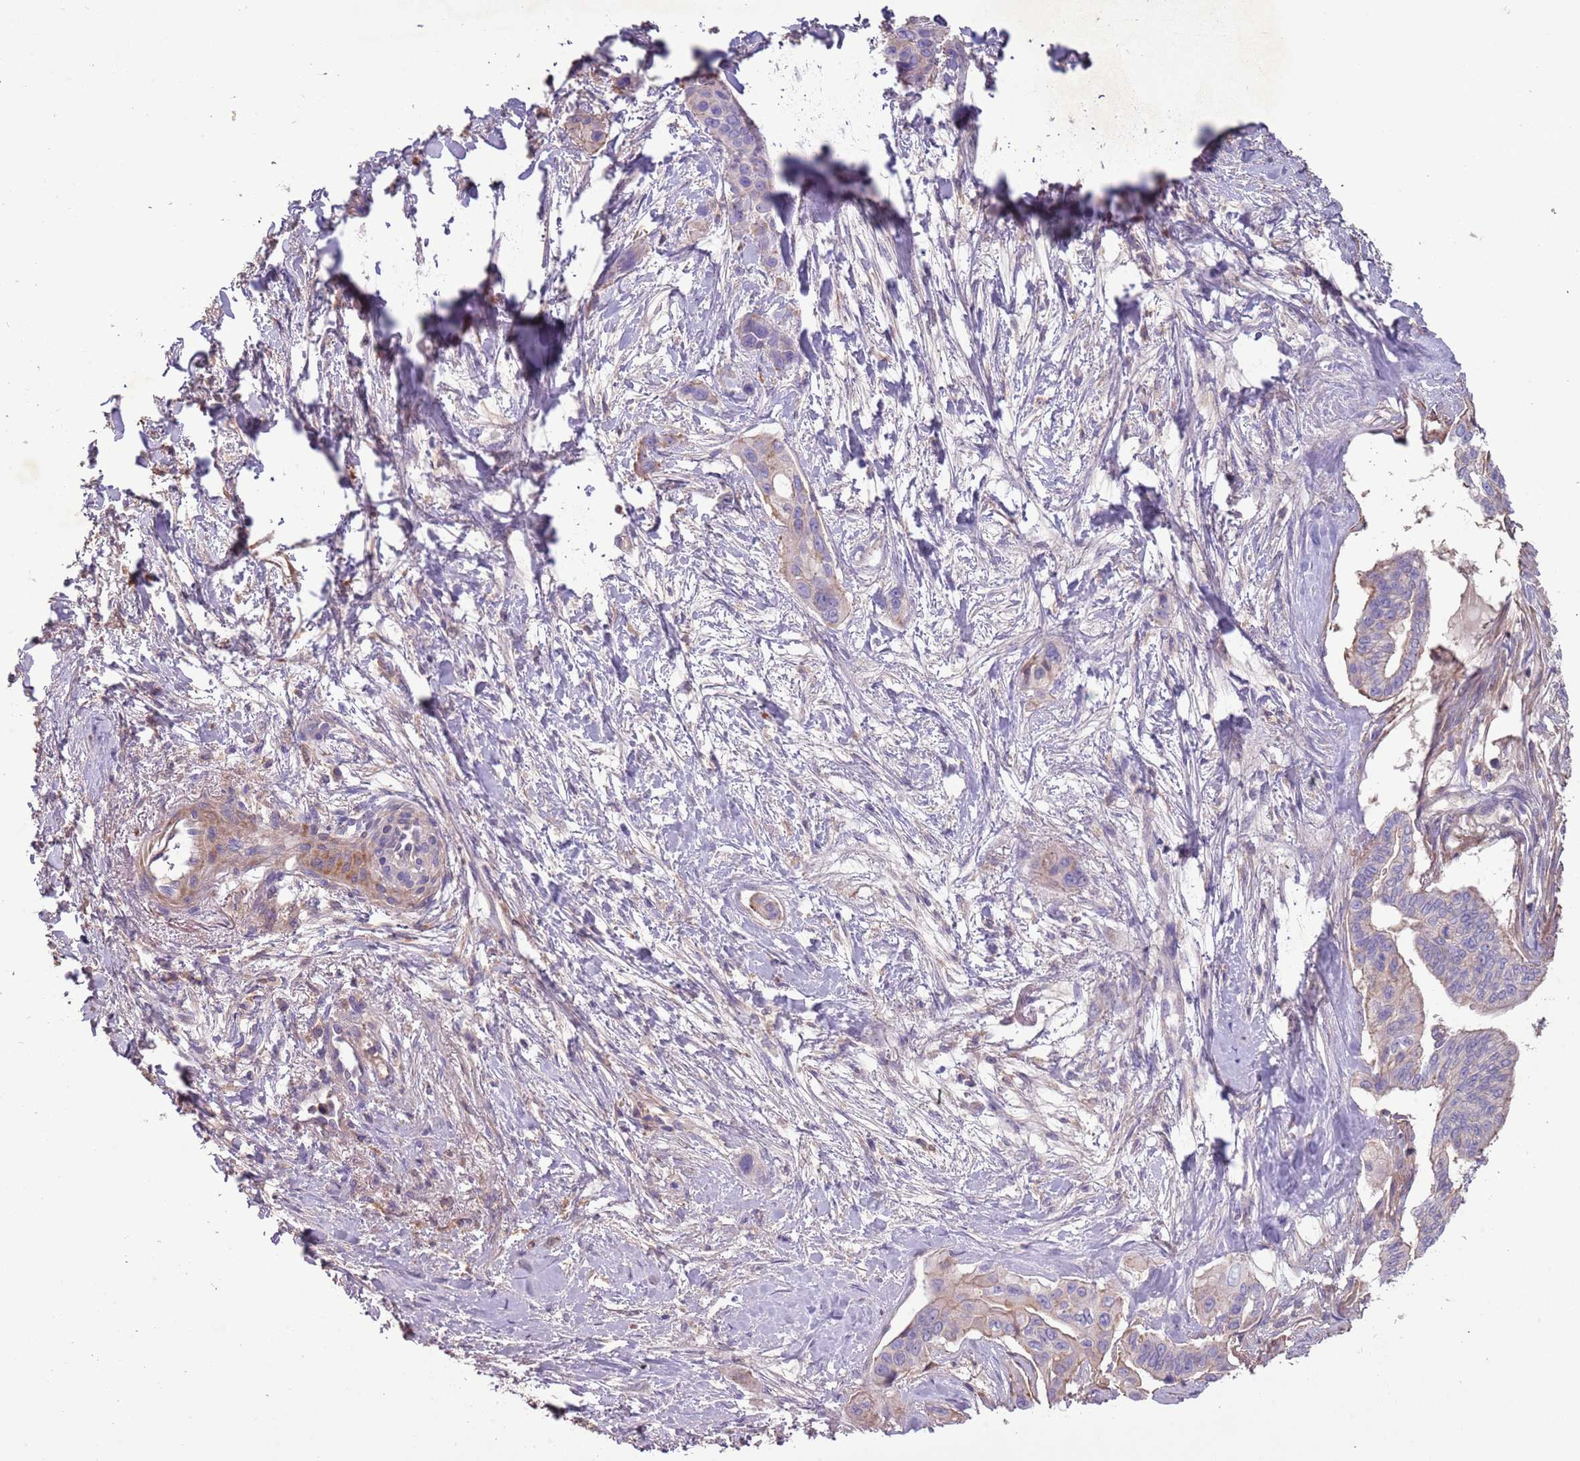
{"staining": {"intensity": "weak", "quantity": "<25%", "location": "cytoplasmic/membranous"}, "tissue": "pancreatic cancer", "cell_type": "Tumor cells", "image_type": "cancer", "snomed": [{"axis": "morphology", "description": "Adenocarcinoma, NOS"}, {"axis": "topography", "description": "Pancreas"}], "caption": "Tumor cells show no significant staining in pancreatic cancer. (DAB immunohistochemistry visualized using brightfield microscopy, high magnification).", "gene": "FECH", "patient": {"sex": "male", "age": 72}}